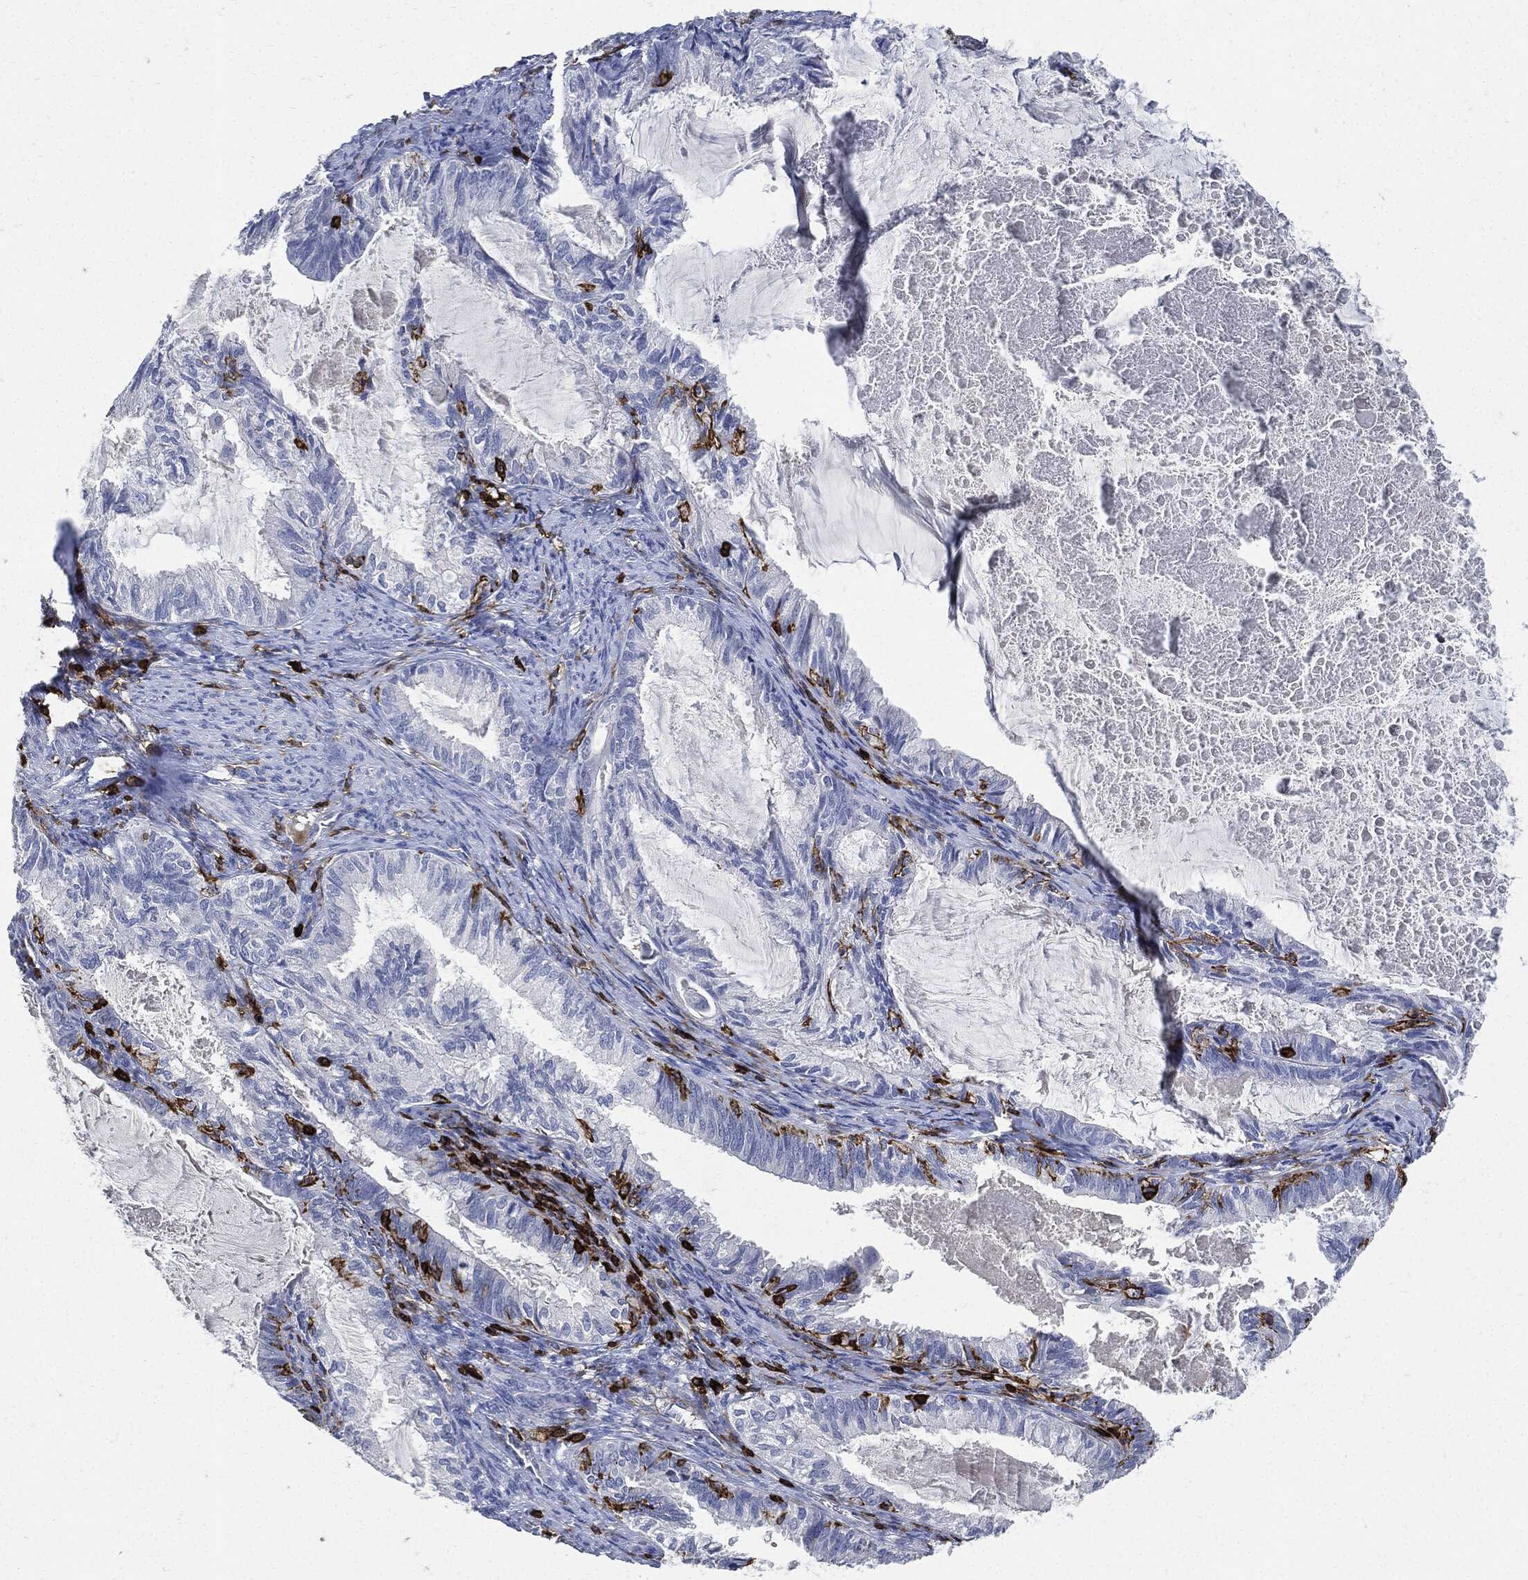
{"staining": {"intensity": "negative", "quantity": "none", "location": "none"}, "tissue": "endometrial cancer", "cell_type": "Tumor cells", "image_type": "cancer", "snomed": [{"axis": "morphology", "description": "Adenocarcinoma, NOS"}, {"axis": "topography", "description": "Endometrium"}], "caption": "Tumor cells show no significant protein expression in adenocarcinoma (endometrial). The staining was performed using DAB (3,3'-diaminobenzidine) to visualize the protein expression in brown, while the nuclei were stained in blue with hematoxylin (Magnification: 20x).", "gene": "PTPRC", "patient": {"sex": "female", "age": 86}}